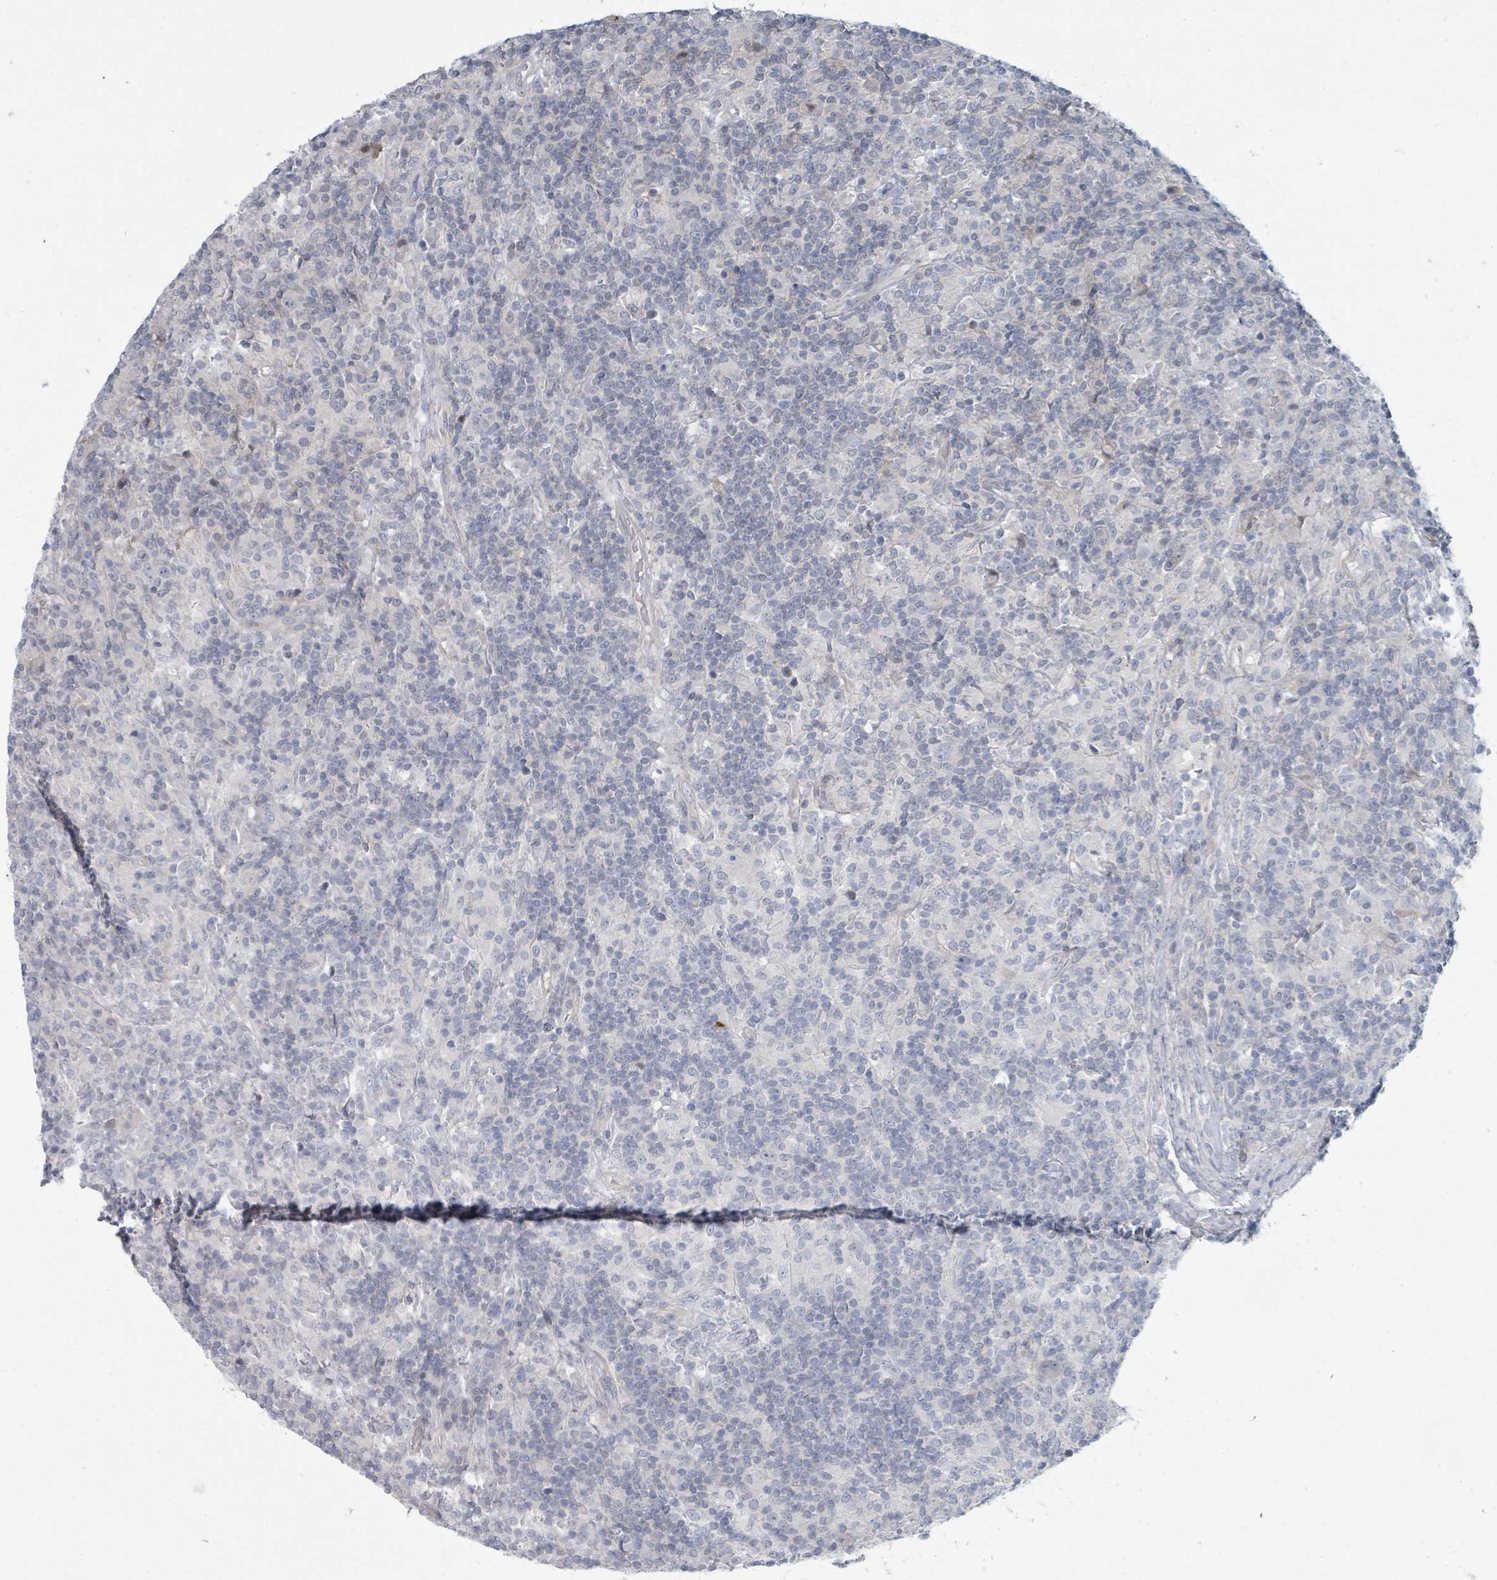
{"staining": {"intensity": "negative", "quantity": "none", "location": "none"}, "tissue": "lymphoma", "cell_type": "Tumor cells", "image_type": "cancer", "snomed": [{"axis": "morphology", "description": "Hodgkin's disease, NOS"}, {"axis": "topography", "description": "Lymph node"}], "caption": "A micrograph of Hodgkin's disease stained for a protein reveals no brown staining in tumor cells.", "gene": "SLC25A45", "patient": {"sex": "male", "age": 70}}